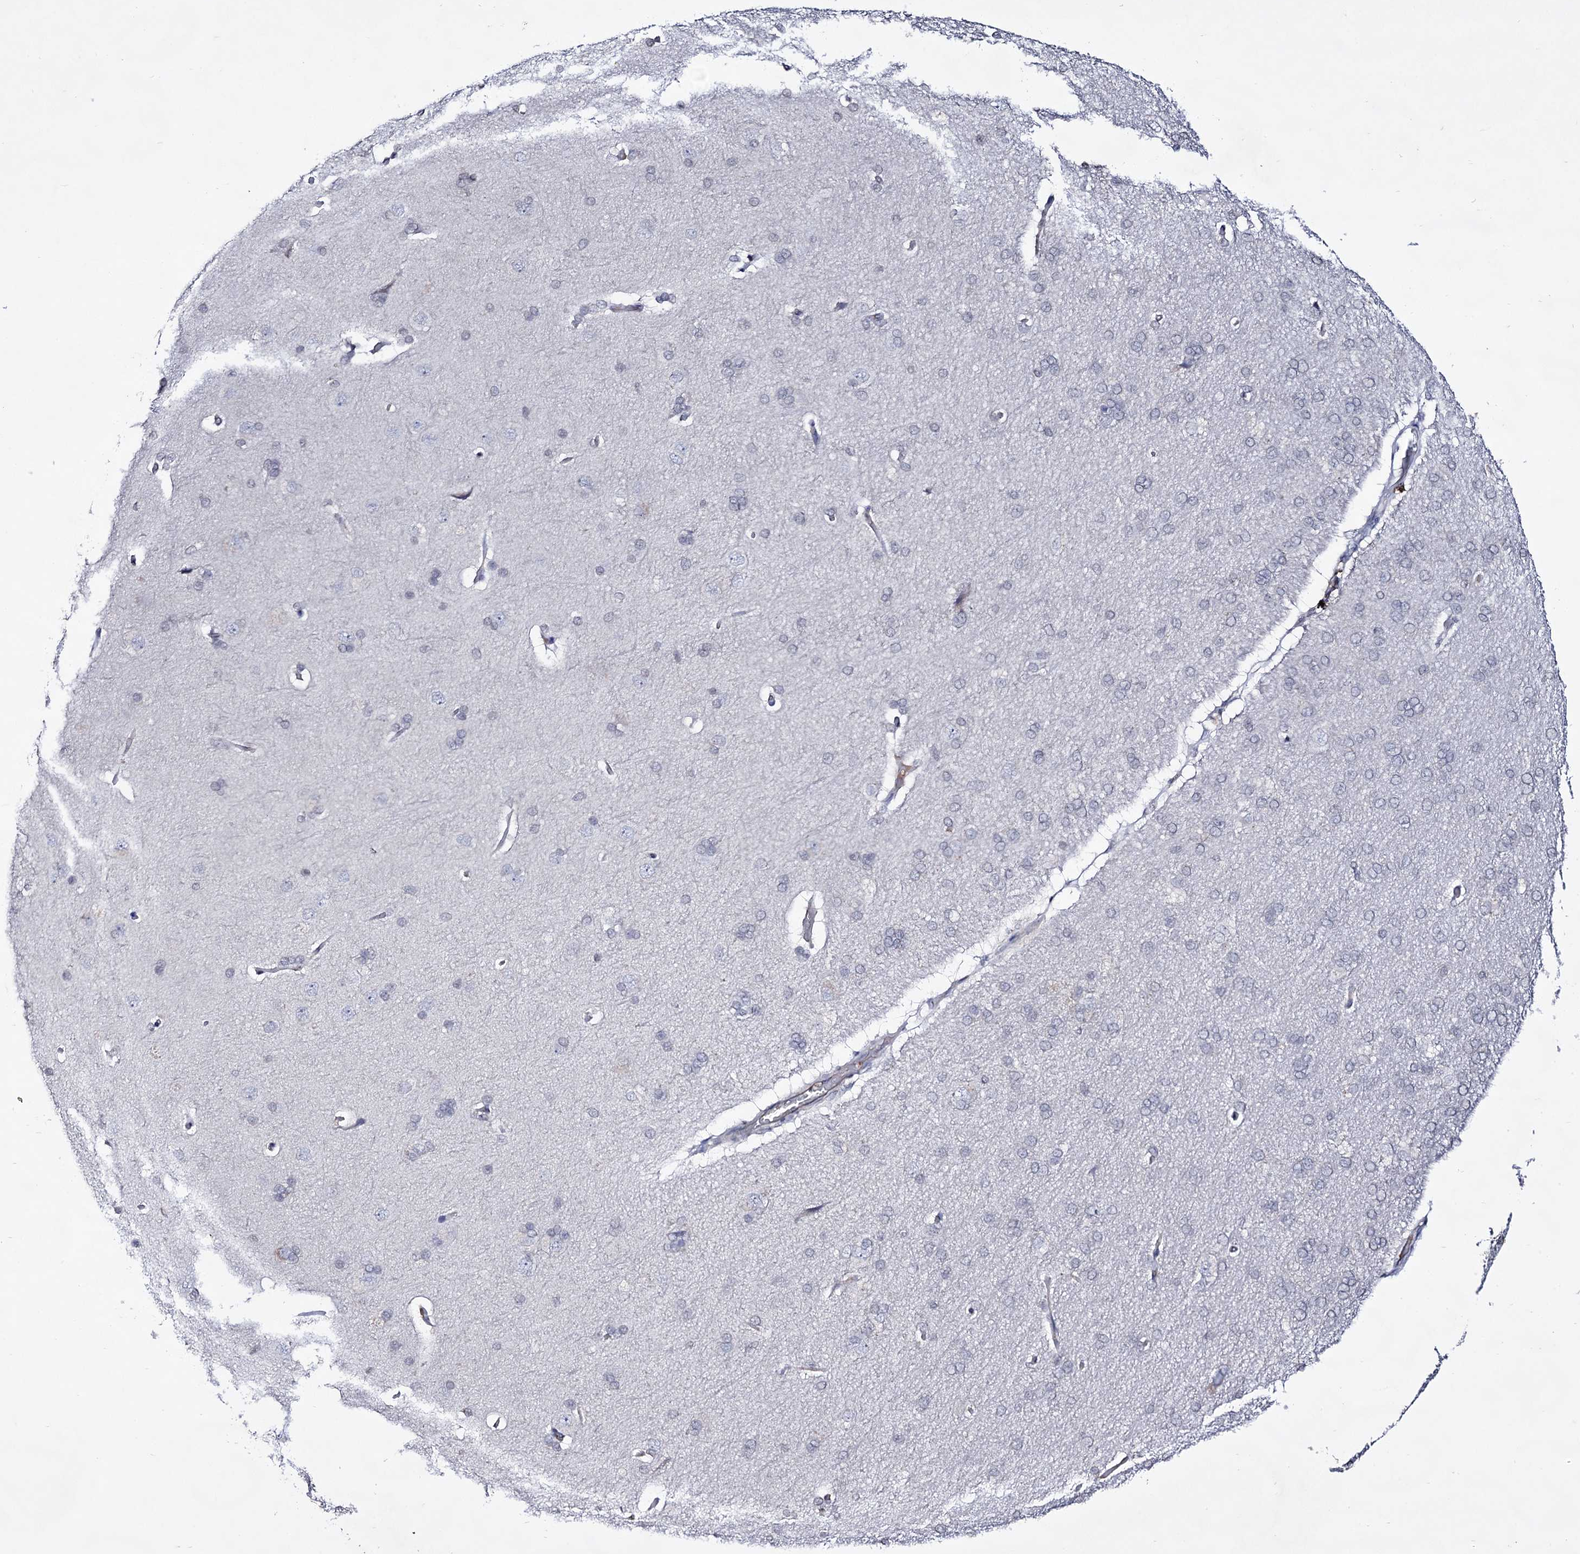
{"staining": {"intensity": "negative", "quantity": "none", "location": "none"}, "tissue": "cerebral cortex", "cell_type": "Endothelial cells", "image_type": "normal", "snomed": [{"axis": "morphology", "description": "Normal tissue, NOS"}, {"axis": "topography", "description": "Cerebral cortex"}], "caption": "IHC micrograph of unremarkable human cerebral cortex stained for a protein (brown), which demonstrates no staining in endothelial cells. (Stains: DAB immunohistochemistry (IHC) with hematoxylin counter stain, Microscopy: brightfield microscopy at high magnification).", "gene": "PLIN1", "patient": {"sex": "male", "age": 62}}